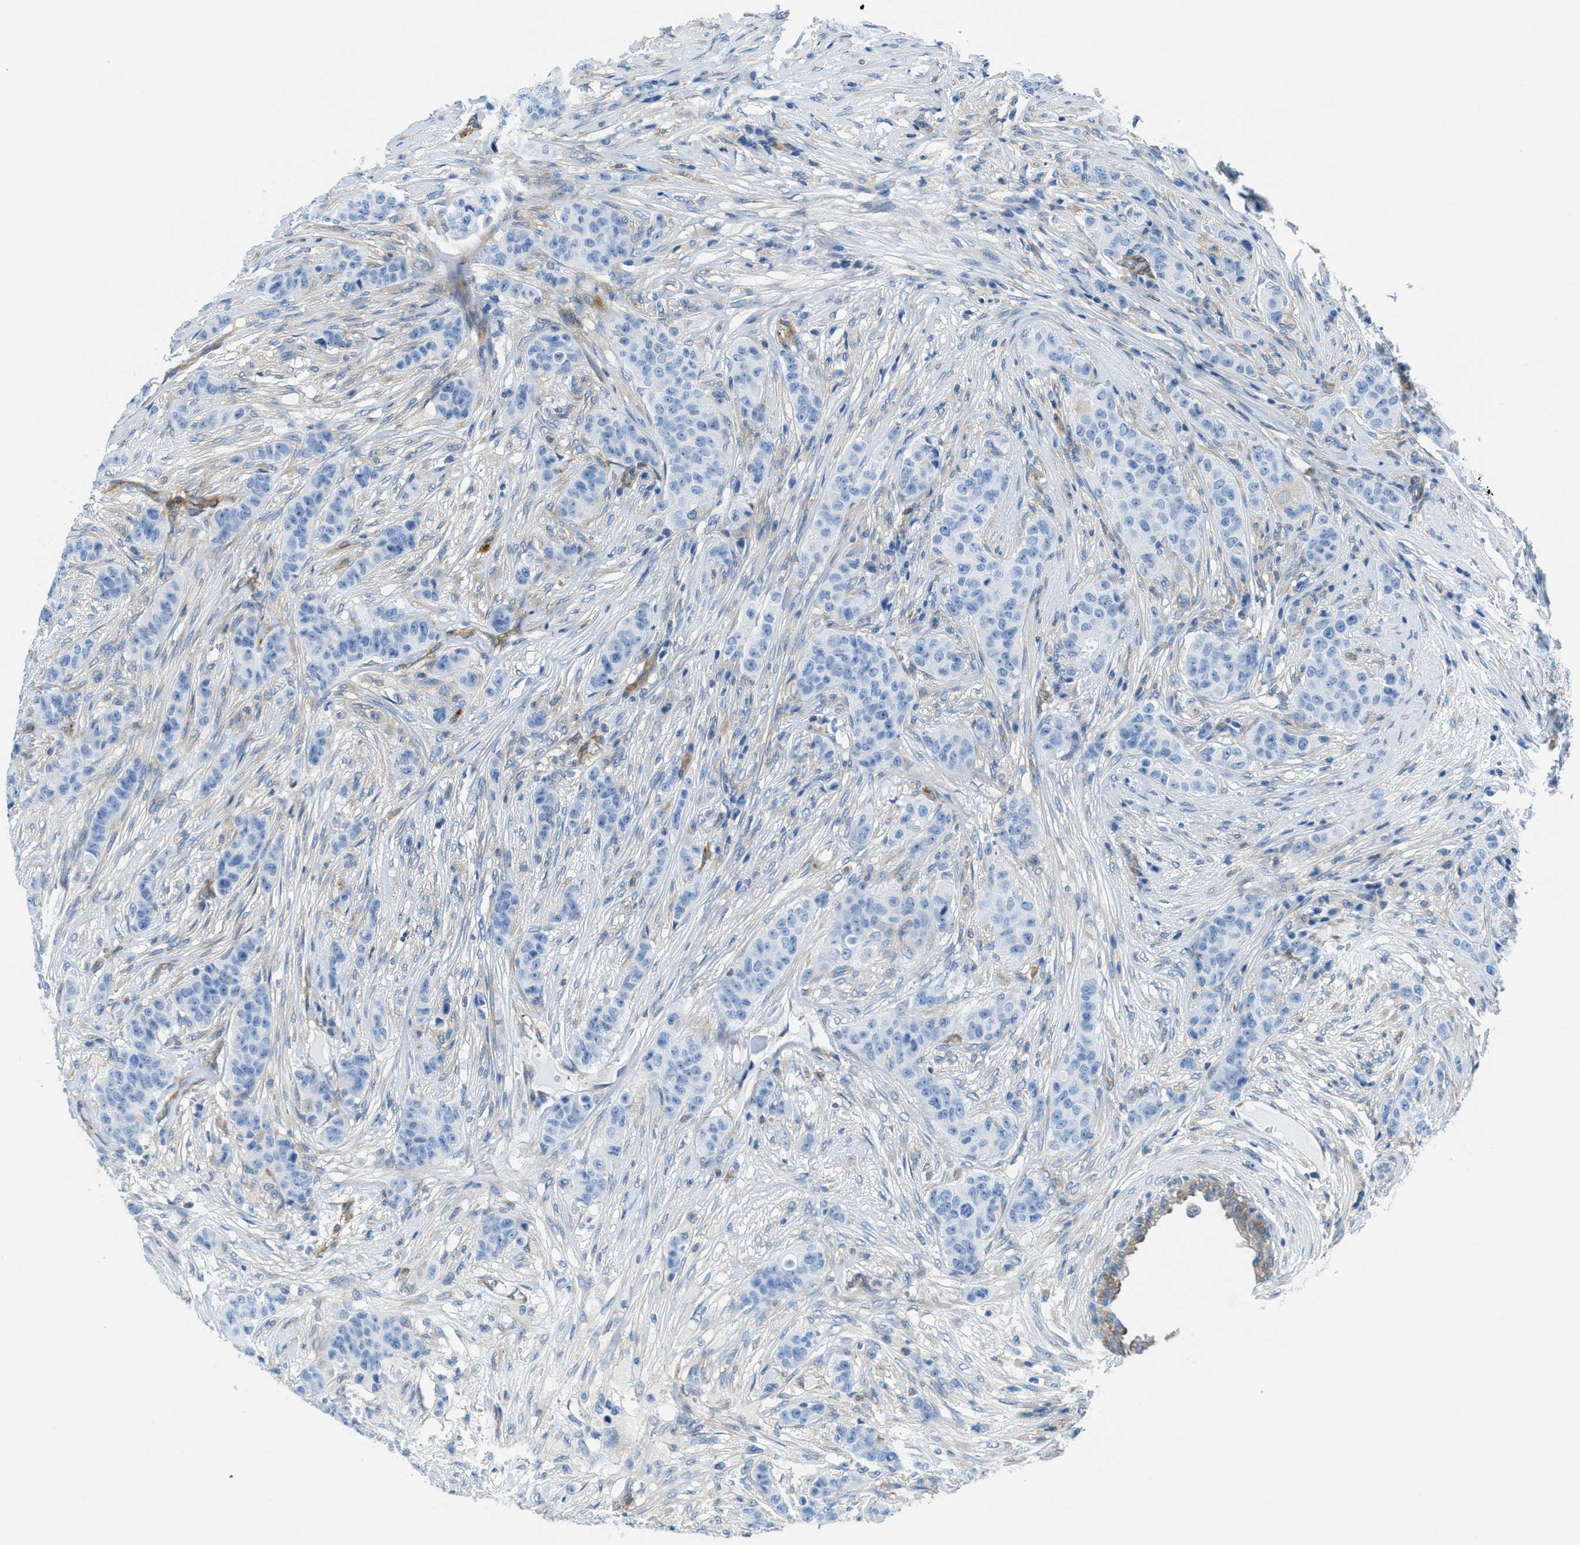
{"staining": {"intensity": "negative", "quantity": "none", "location": "none"}, "tissue": "breast cancer", "cell_type": "Tumor cells", "image_type": "cancer", "snomed": [{"axis": "morphology", "description": "Lobular carcinoma"}, {"axis": "topography", "description": "Breast"}], "caption": "Tumor cells show no significant expression in breast cancer (lobular carcinoma).", "gene": "MAPRE2", "patient": {"sex": "female", "age": 60}}